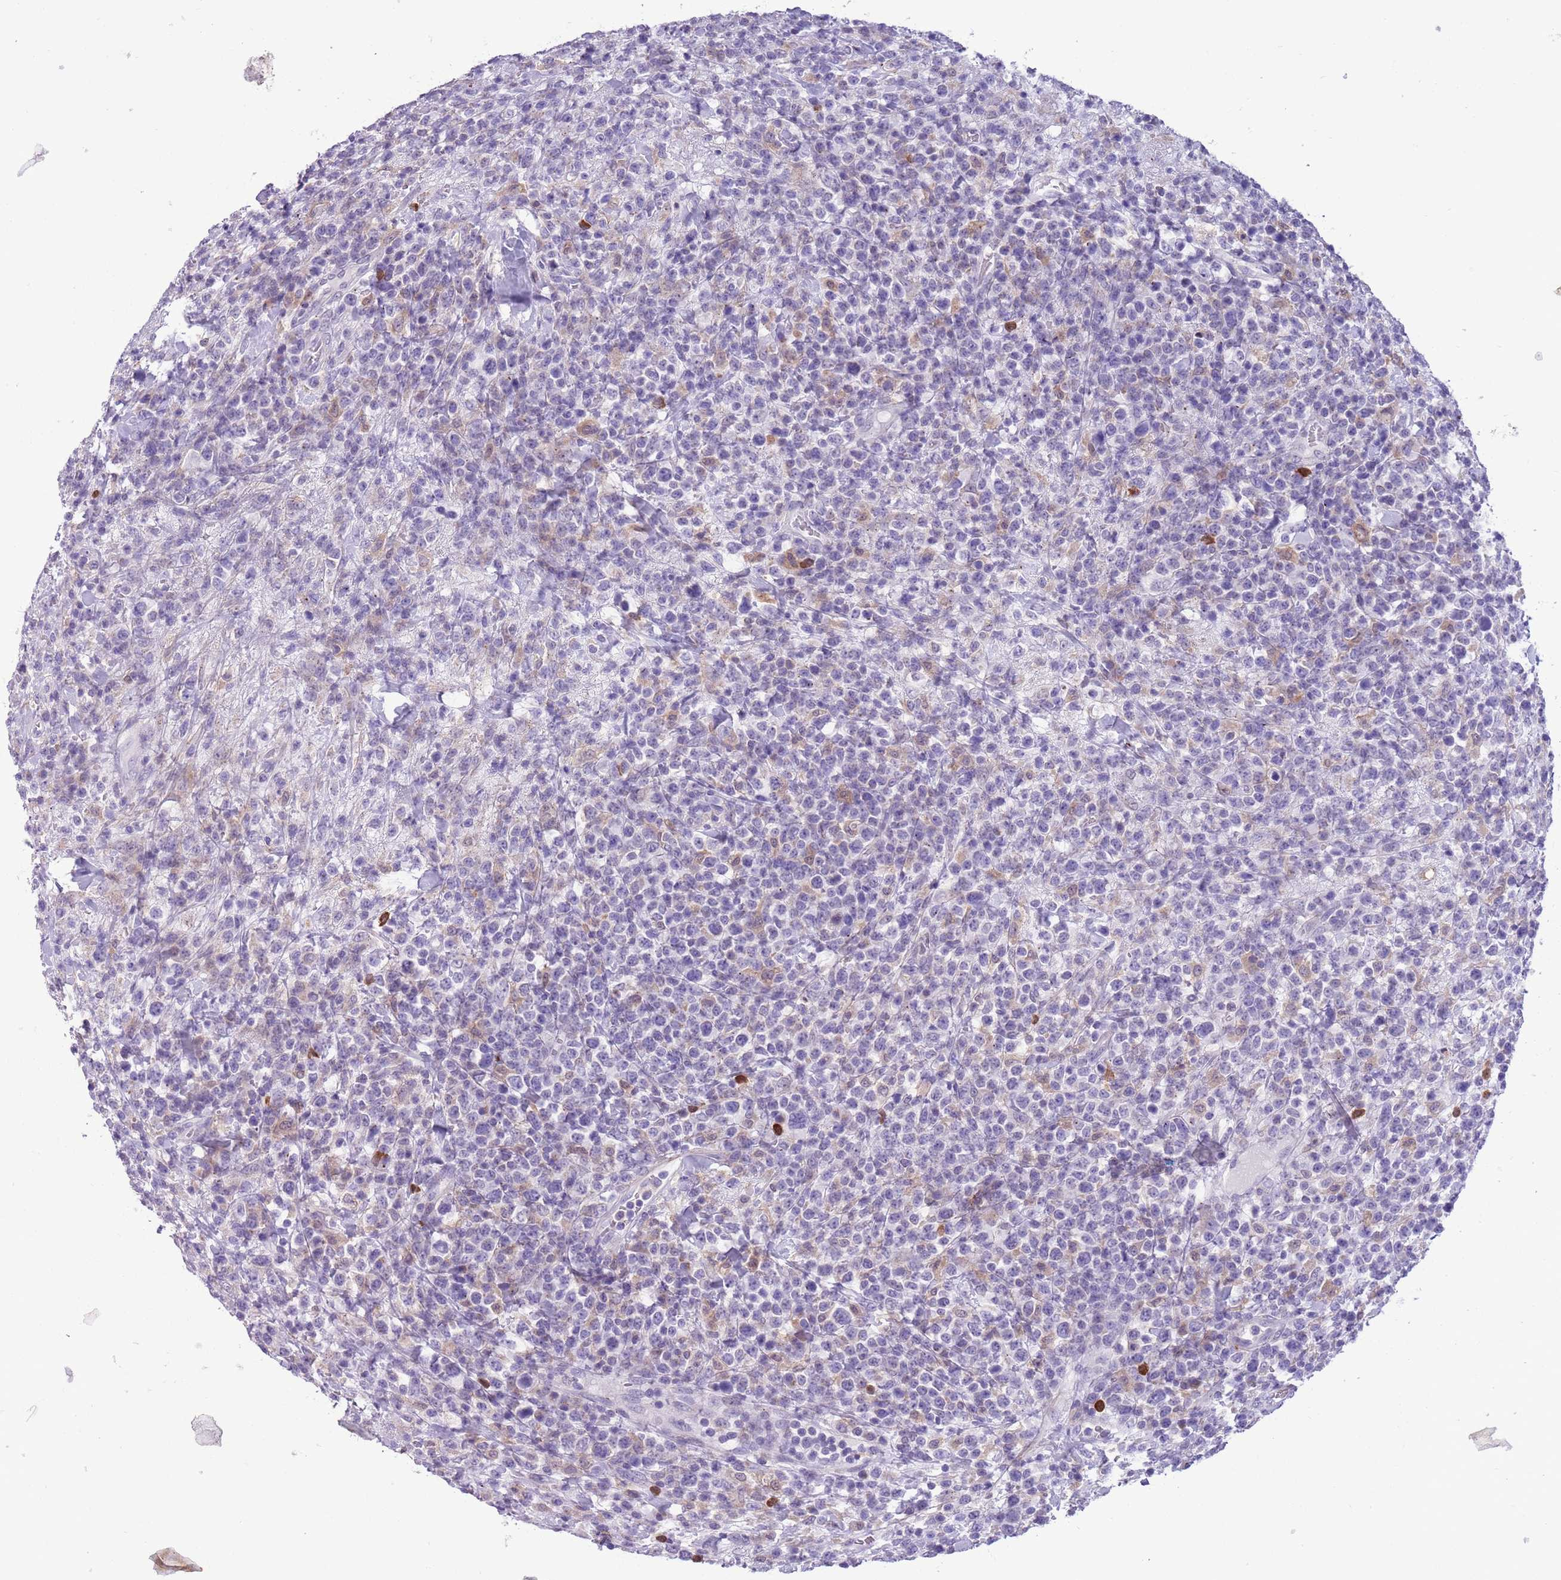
{"staining": {"intensity": "weak", "quantity": "<25%", "location": "cytoplasmic/membranous"}, "tissue": "lymphoma", "cell_type": "Tumor cells", "image_type": "cancer", "snomed": [{"axis": "morphology", "description": "Malignant lymphoma, non-Hodgkin's type, High grade"}, {"axis": "topography", "description": "Colon"}], "caption": "Lymphoma was stained to show a protein in brown. There is no significant positivity in tumor cells.", "gene": "PFKFB2", "patient": {"sex": "female", "age": 53}}